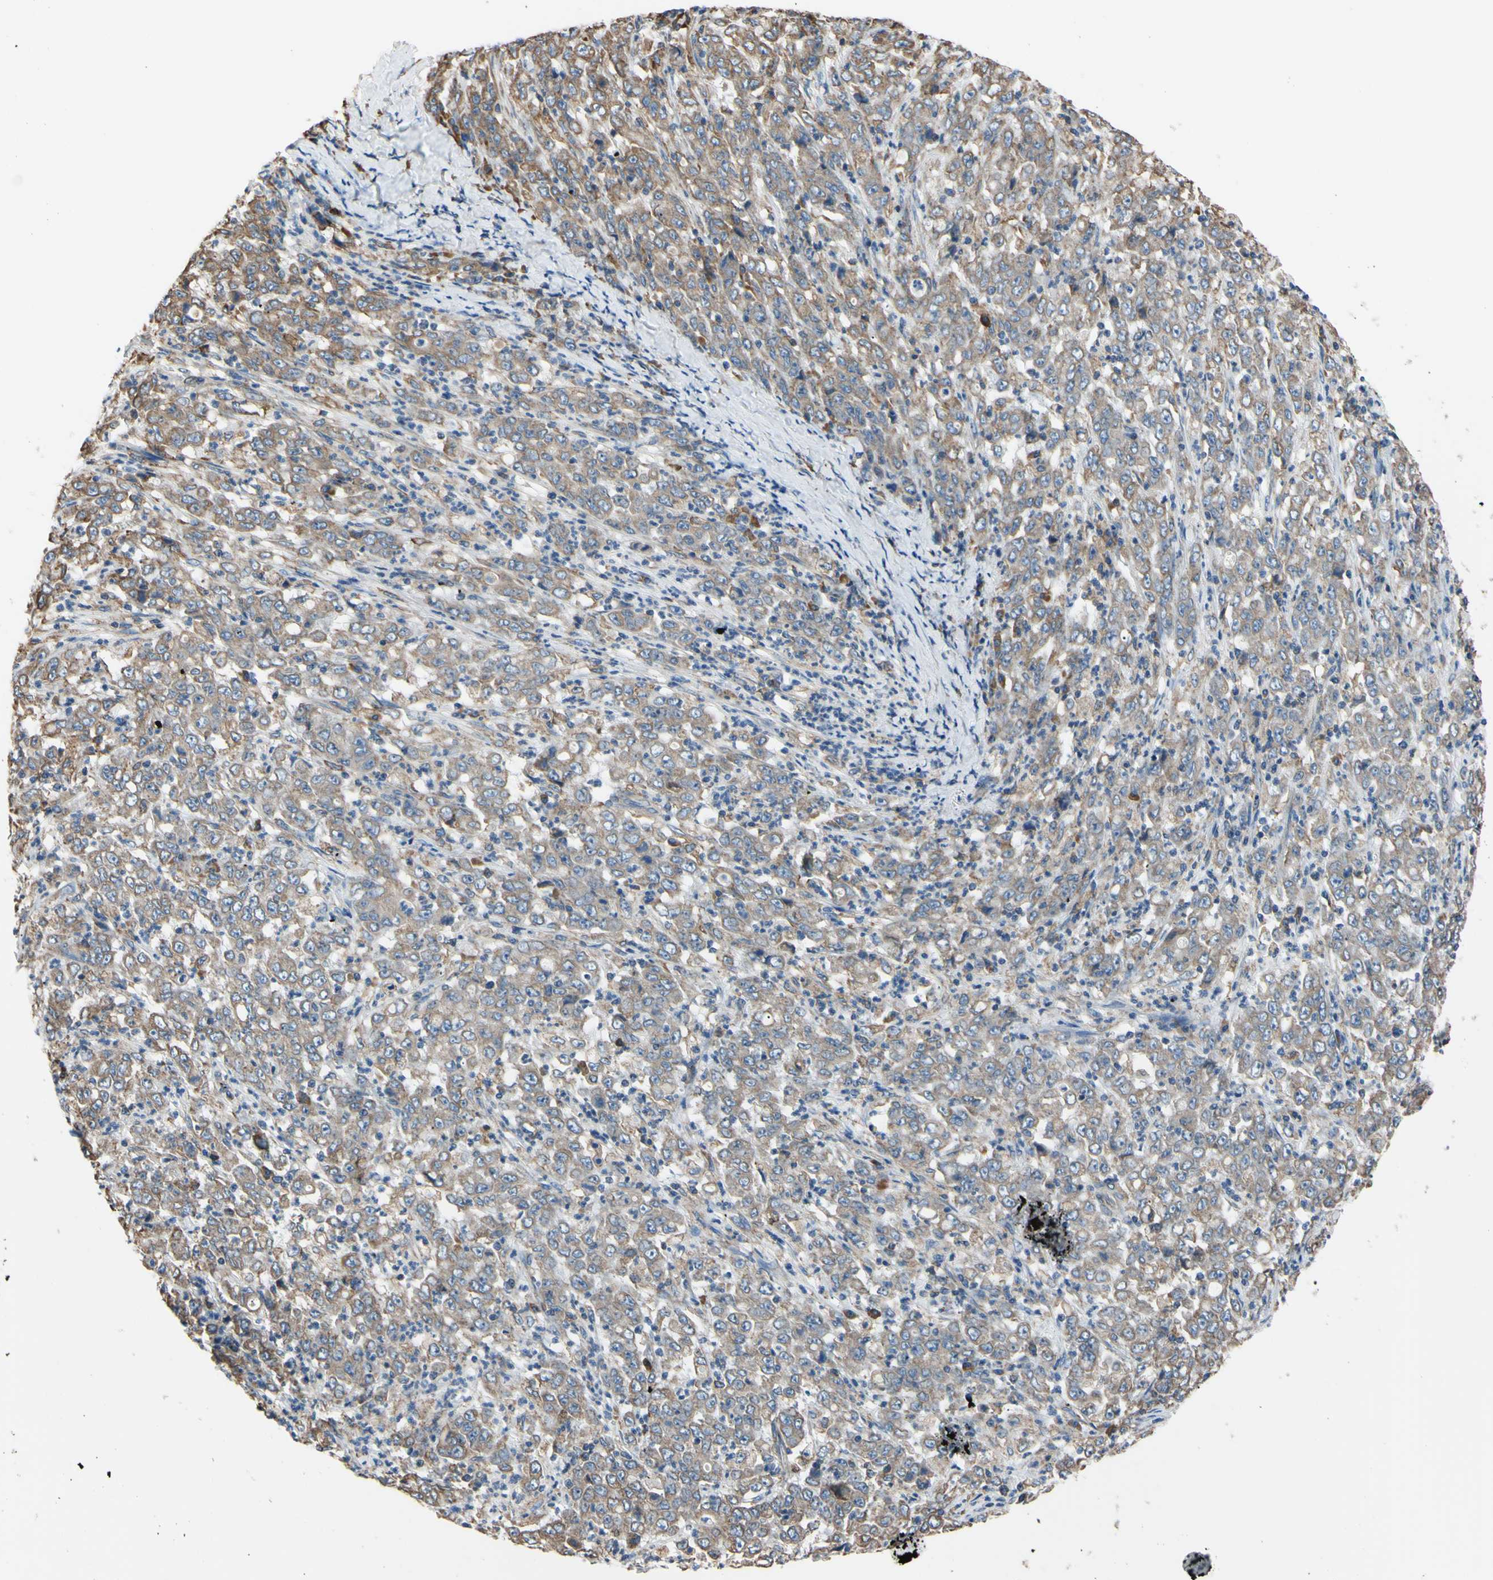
{"staining": {"intensity": "weak", "quantity": ">75%", "location": "cytoplasmic/membranous"}, "tissue": "stomach cancer", "cell_type": "Tumor cells", "image_type": "cancer", "snomed": [{"axis": "morphology", "description": "Adenocarcinoma, NOS"}, {"axis": "topography", "description": "Stomach, lower"}], "caption": "Stomach adenocarcinoma was stained to show a protein in brown. There is low levels of weak cytoplasmic/membranous staining in approximately >75% of tumor cells.", "gene": "BMF", "patient": {"sex": "female", "age": 71}}